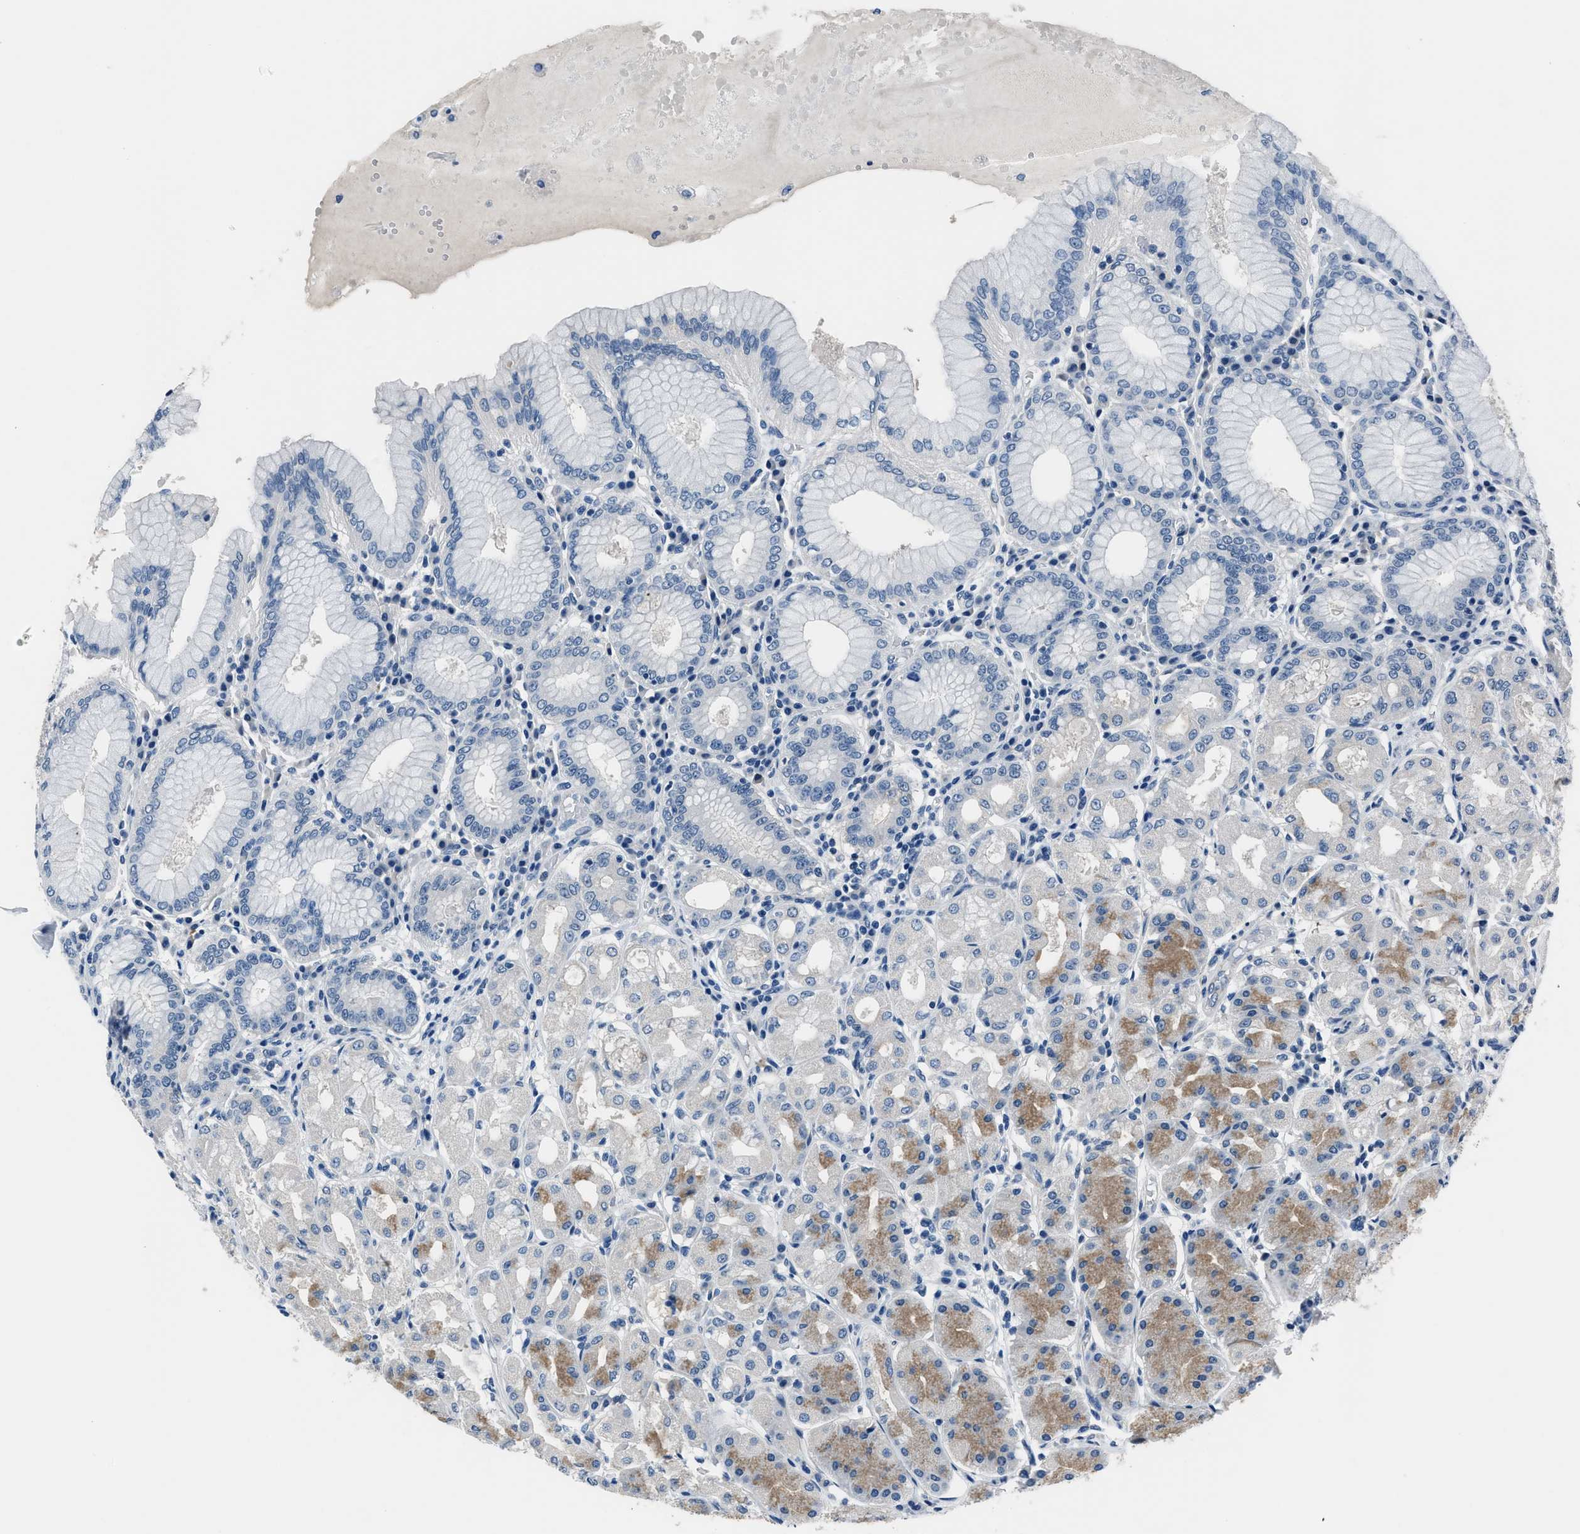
{"staining": {"intensity": "moderate", "quantity": "<25%", "location": "cytoplasmic/membranous"}, "tissue": "stomach", "cell_type": "Glandular cells", "image_type": "normal", "snomed": [{"axis": "morphology", "description": "Normal tissue, NOS"}, {"axis": "topography", "description": "Stomach"}, {"axis": "topography", "description": "Stomach, lower"}], "caption": "Stomach stained with a brown dye reveals moderate cytoplasmic/membranous positive staining in about <25% of glandular cells.", "gene": "GJA3", "patient": {"sex": "female", "age": 56}}